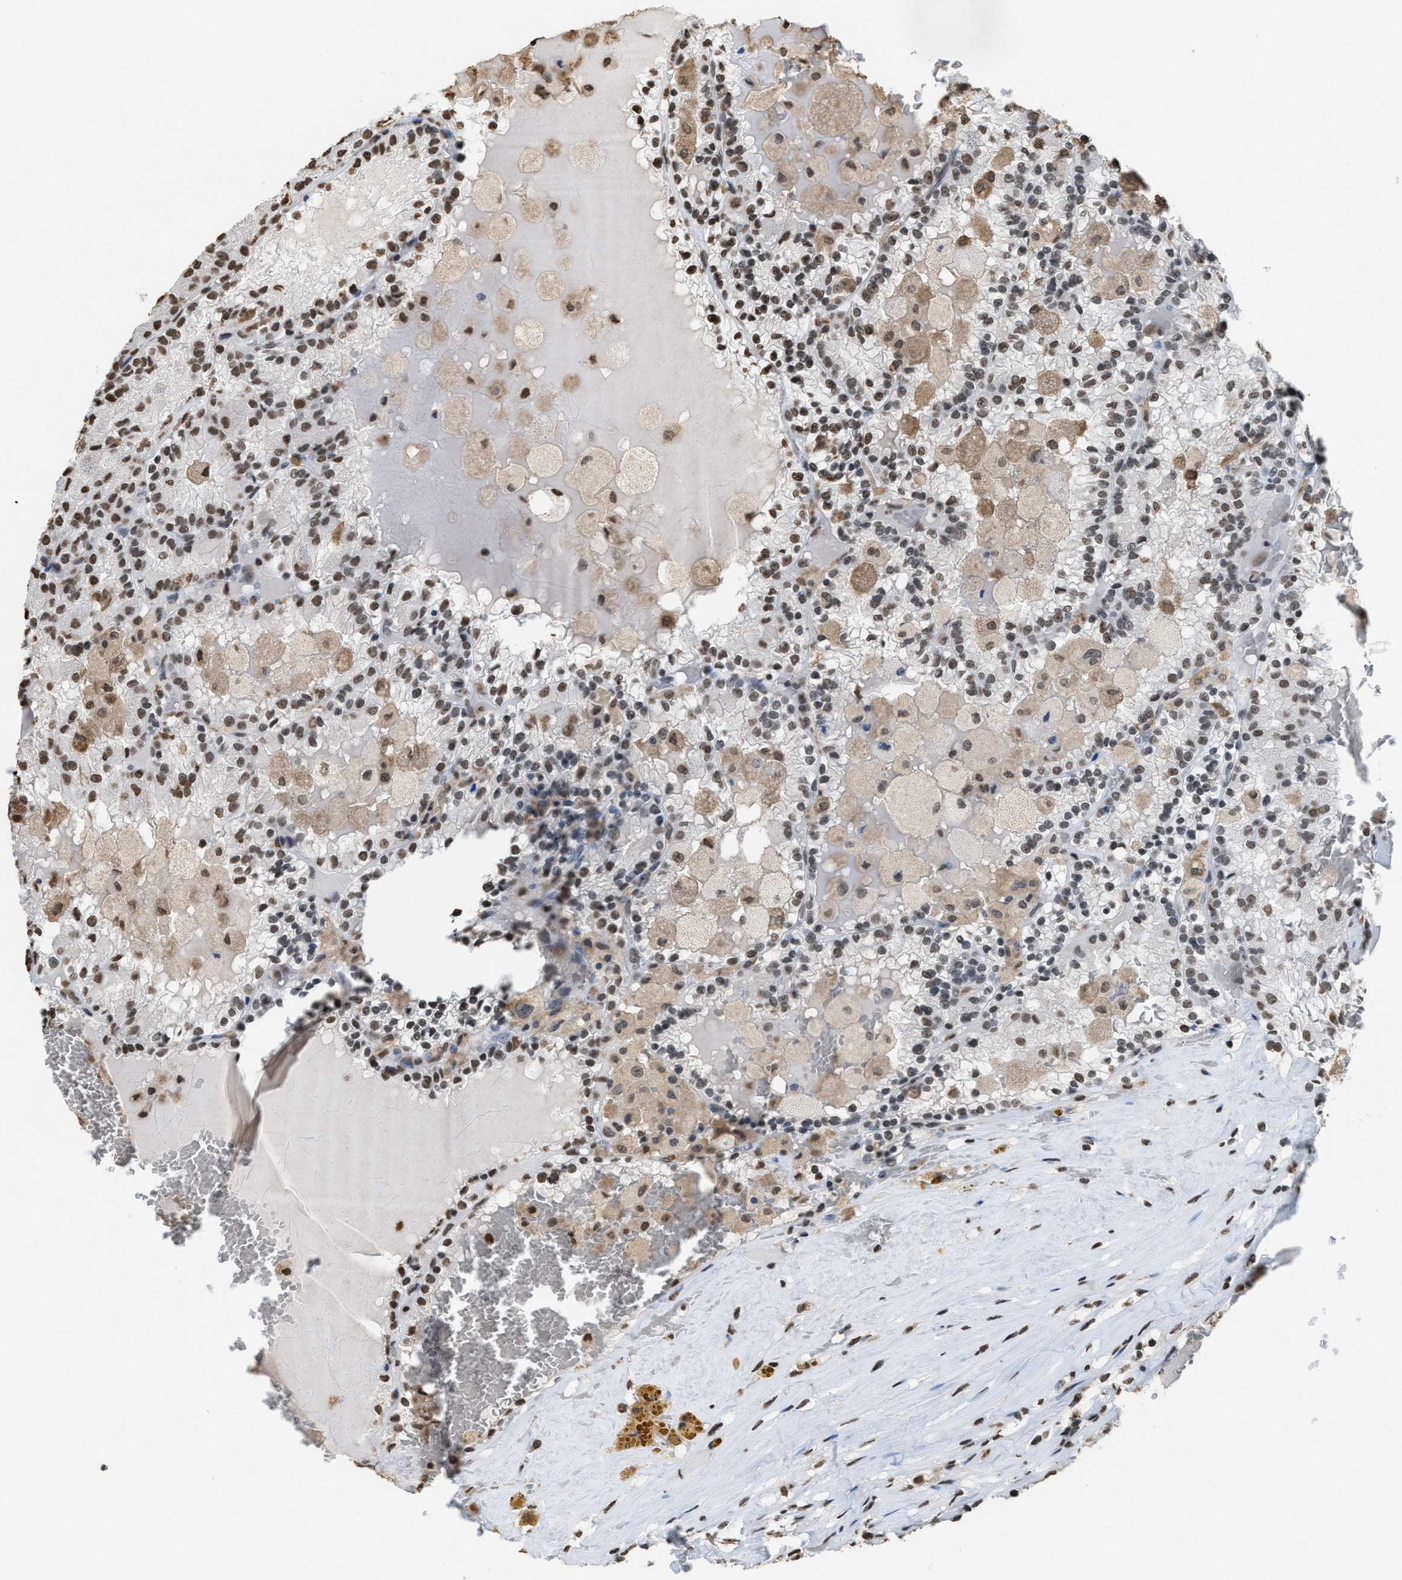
{"staining": {"intensity": "moderate", "quantity": "25%-75%", "location": "nuclear"}, "tissue": "renal cancer", "cell_type": "Tumor cells", "image_type": "cancer", "snomed": [{"axis": "morphology", "description": "Adenocarcinoma, NOS"}, {"axis": "topography", "description": "Kidney"}], "caption": "This is a photomicrograph of immunohistochemistry staining of renal adenocarcinoma, which shows moderate positivity in the nuclear of tumor cells.", "gene": "NUP88", "patient": {"sex": "female", "age": 56}}